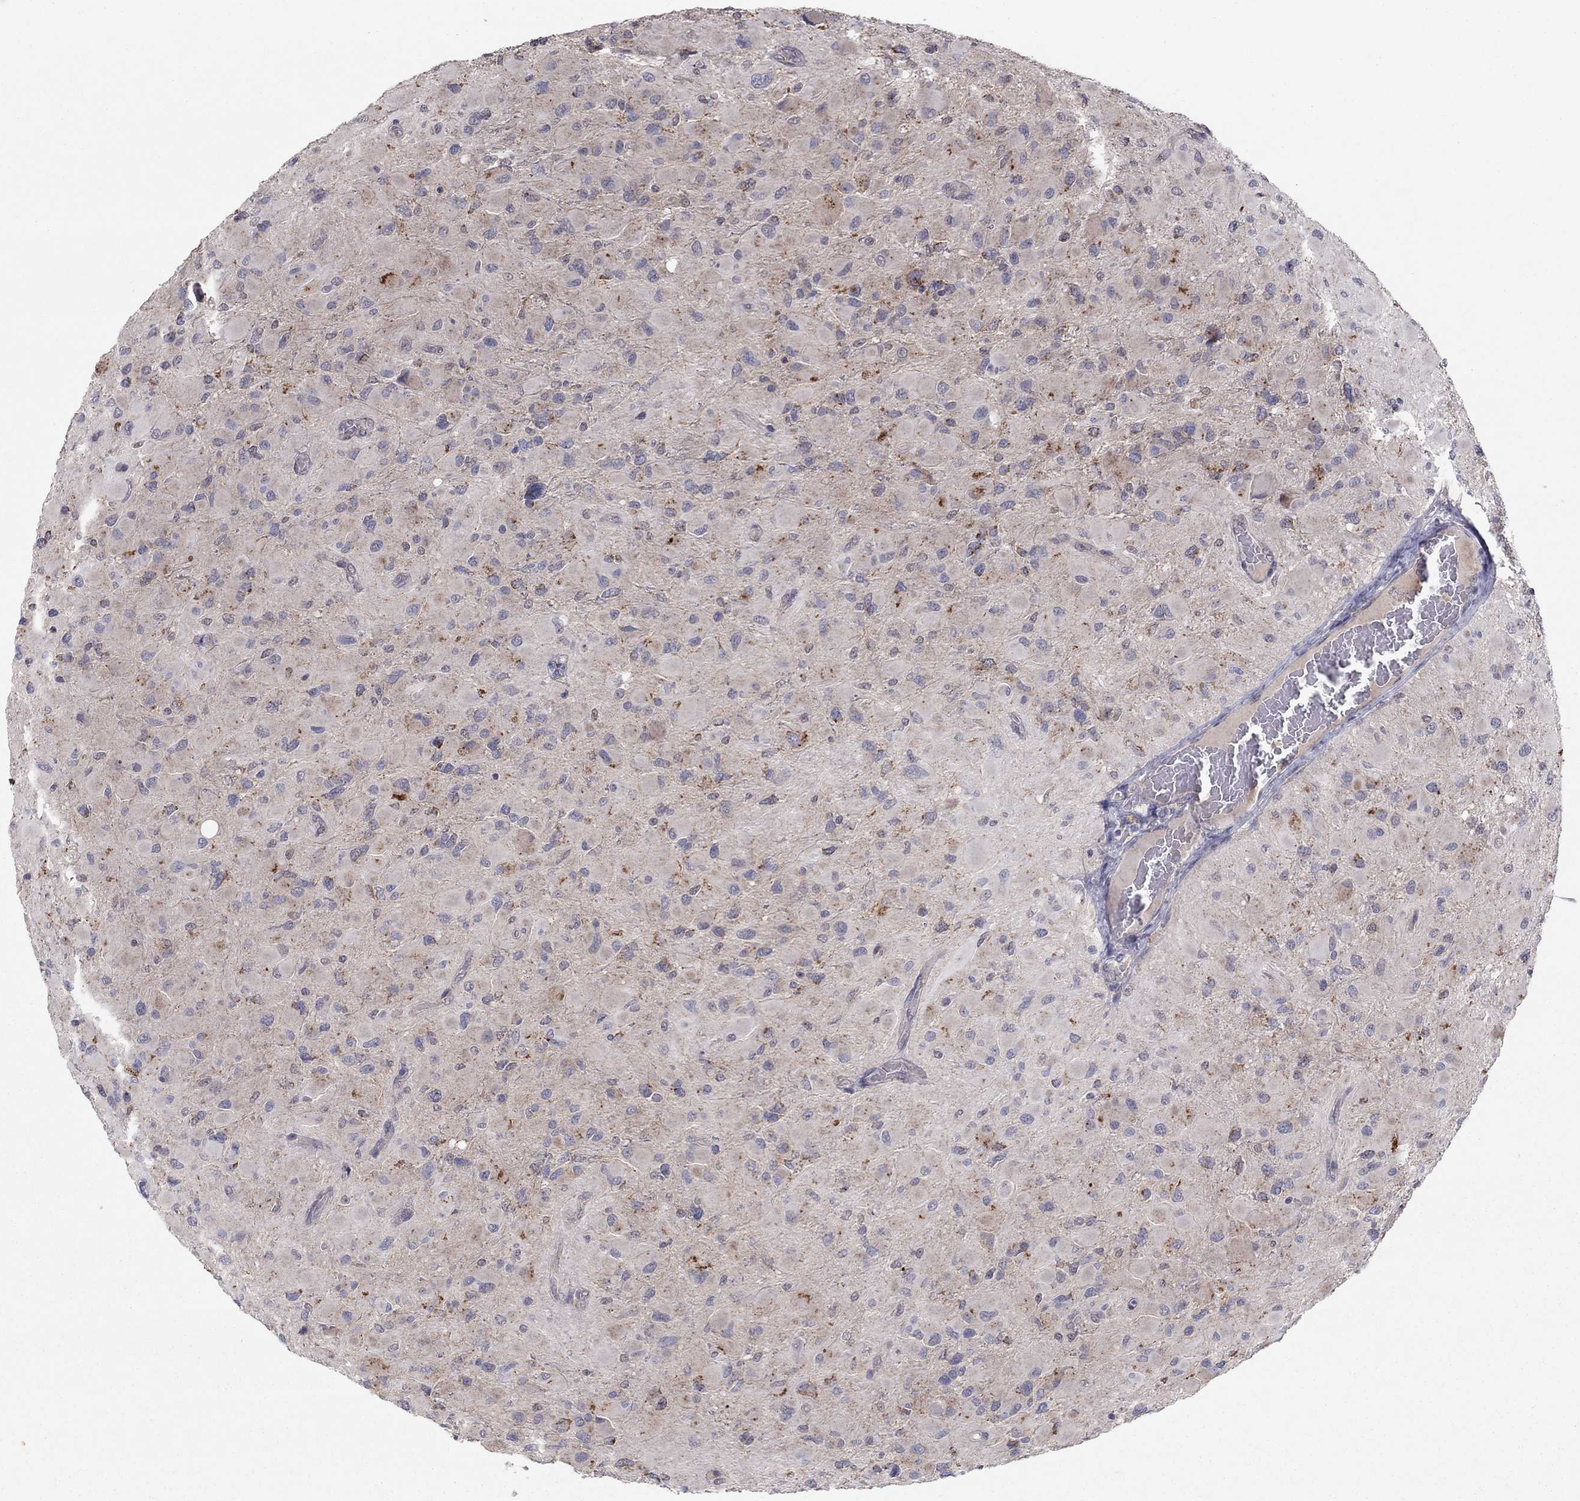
{"staining": {"intensity": "moderate", "quantity": "<25%", "location": "cytoplasmic/membranous"}, "tissue": "glioma", "cell_type": "Tumor cells", "image_type": "cancer", "snomed": [{"axis": "morphology", "description": "Glioma, malignant, High grade"}, {"axis": "topography", "description": "Cerebral cortex"}], "caption": "Malignant high-grade glioma was stained to show a protein in brown. There is low levels of moderate cytoplasmic/membranous staining in about <25% of tumor cells.", "gene": "CRACDL", "patient": {"sex": "female", "age": 36}}